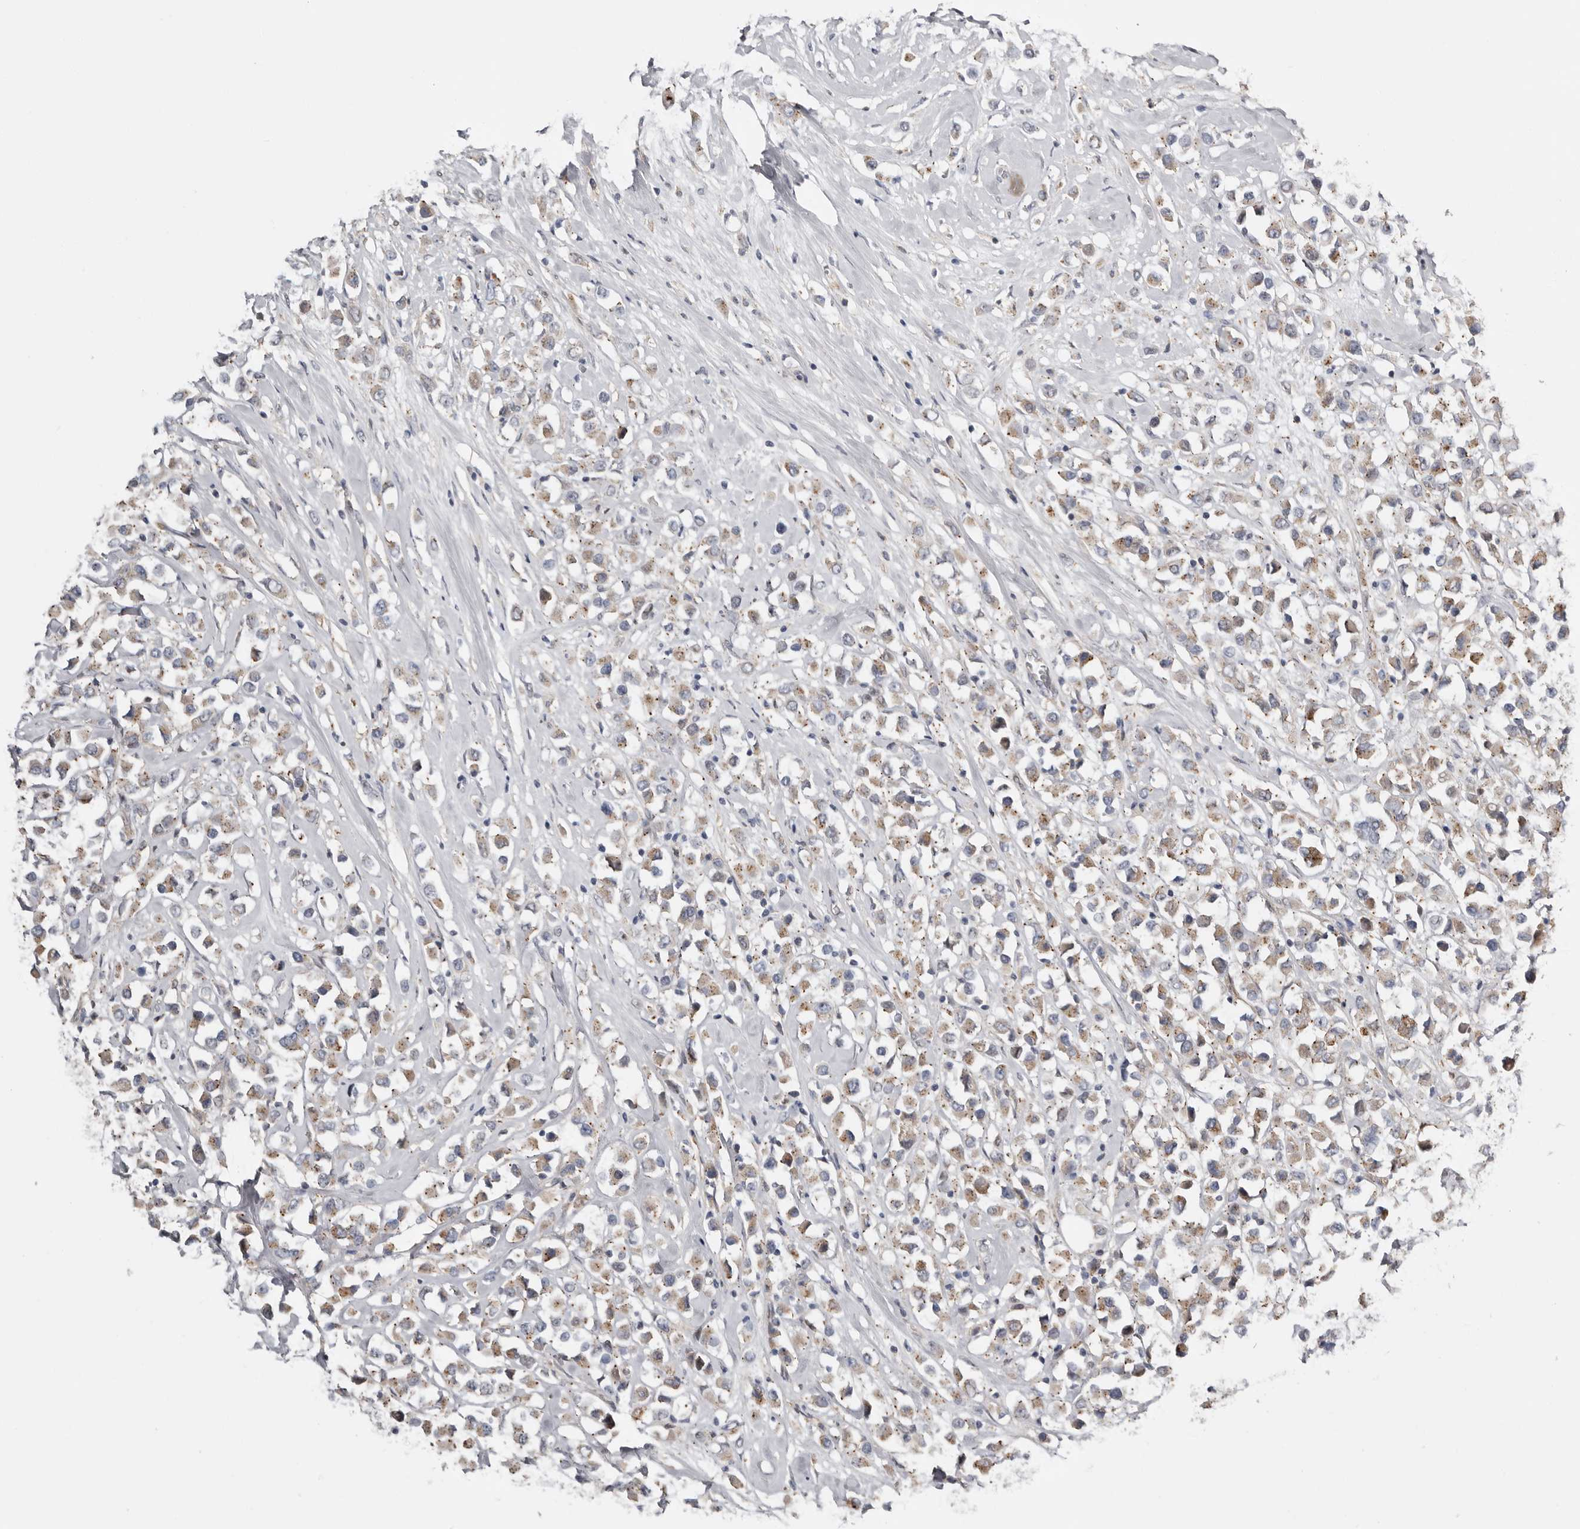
{"staining": {"intensity": "weak", "quantity": ">75%", "location": "cytoplasmic/membranous"}, "tissue": "breast cancer", "cell_type": "Tumor cells", "image_type": "cancer", "snomed": [{"axis": "morphology", "description": "Duct carcinoma"}, {"axis": "topography", "description": "Breast"}], "caption": "Immunohistochemistry (IHC) image of neoplastic tissue: breast cancer stained using IHC reveals low levels of weak protein expression localized specifically in the cytoplasmic/membranous of tumor cells, appearing as a cytoplasmic/membranous brown color.", "gene": "MSRB2", "patient": {"sex": "female", "age": 61}}